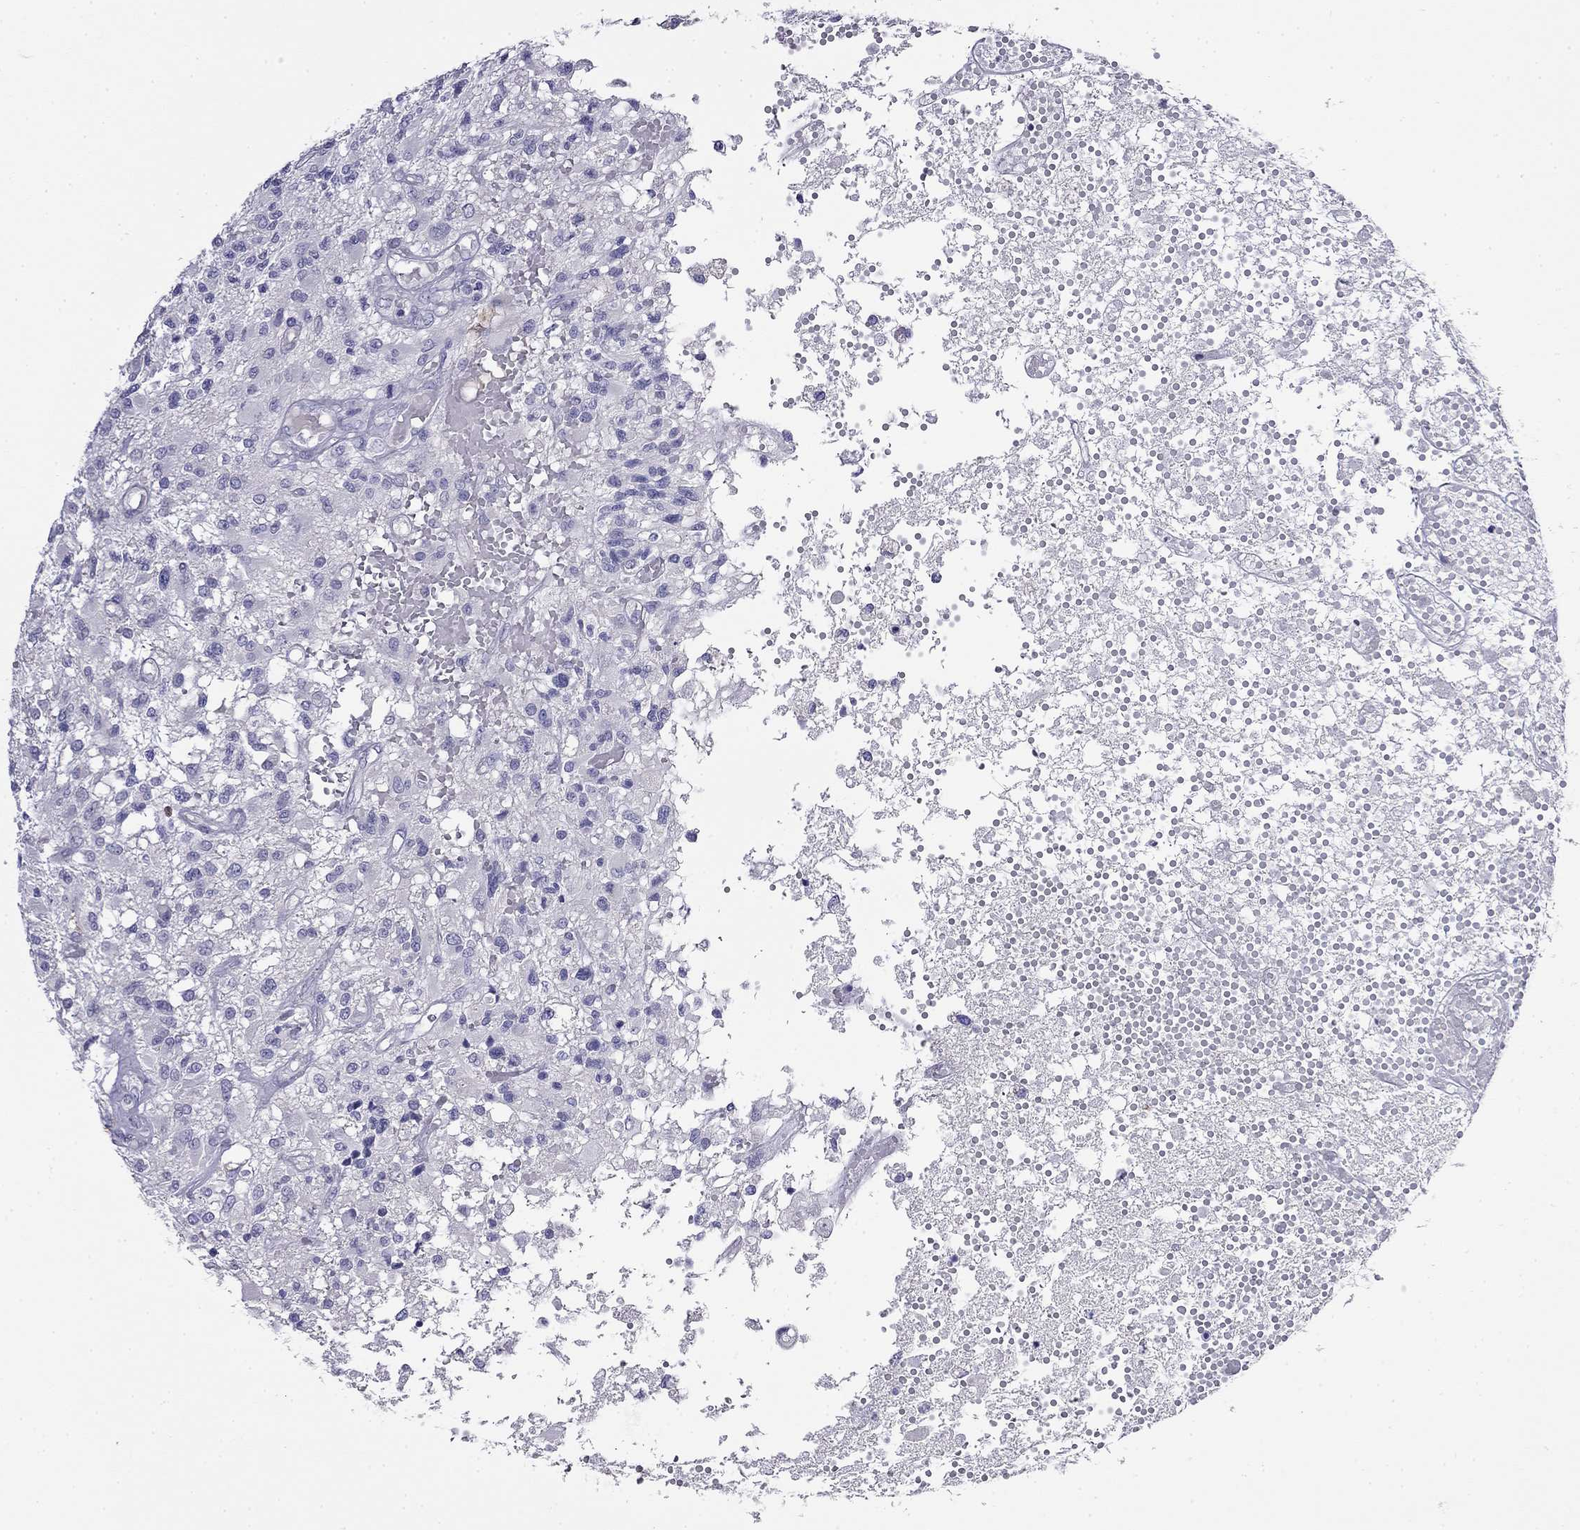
{"staining": {"intensity": "negative", "quantity": "none", "location": "none"}, "tissue": "glioma", "cell_type": "Tumor cells", "image_type": "cancer", "snomed": [{"axis": "morphology", "description": "Glioma, malignant, High grade"}, {"axis": "topography", "description": "Brain"}], "caption": "DAB immunohistochemical staining of human malignant glioma (high-grade) displays no significant positivity in tumor cells.", "gene": "MYO15A", "patient": {"sex": "female", "age": 63}}